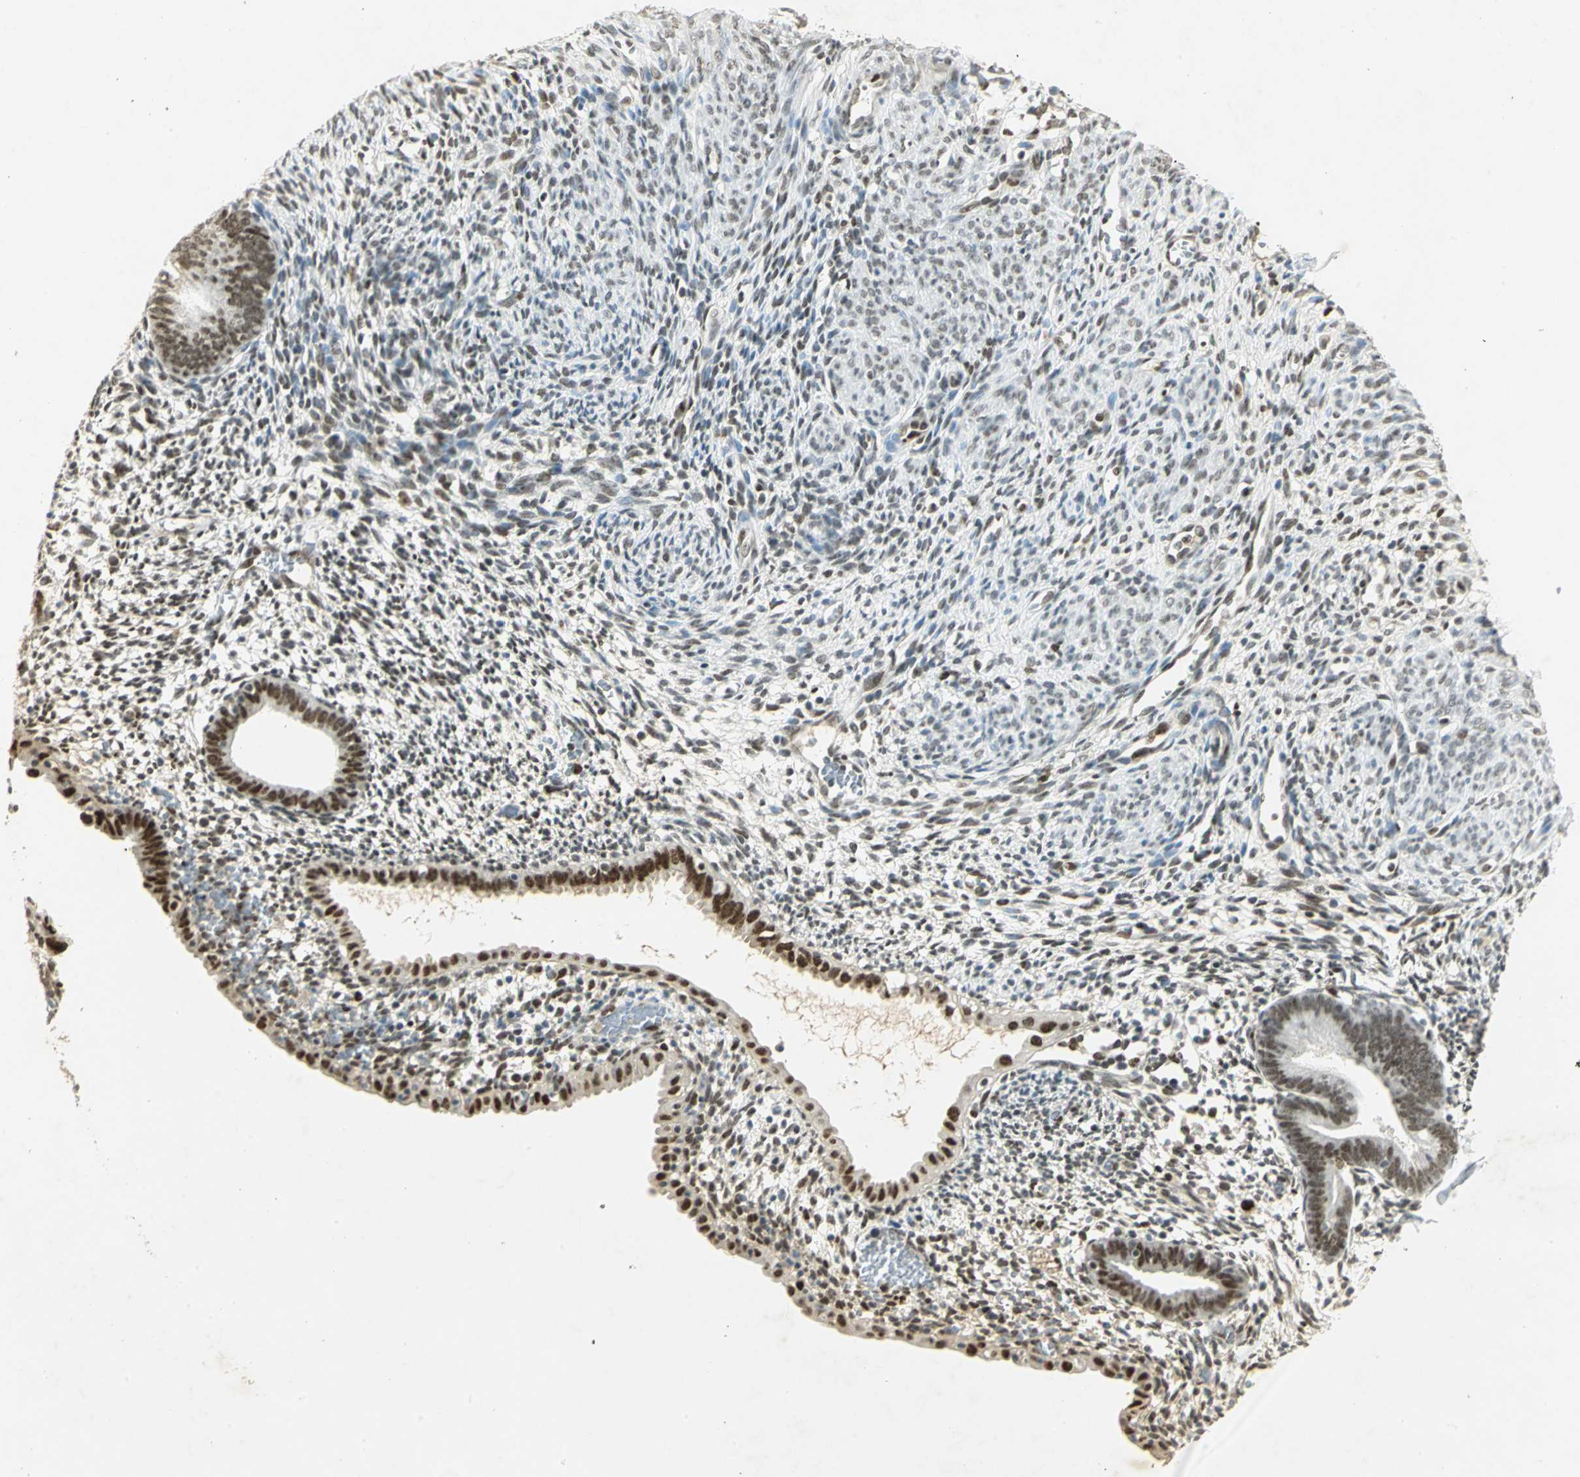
{"staining": {"intensity": "moderate", "quantity": "25%-75%", "location": "nuclear"}, "tissue": "endometrium", "cell_type": "Cells in endometrial stroma", "image_type": "normal", "snomed": [{"axis": "morphology", "description": "Normal tissue, NOS"}, {"axis": "morphology", "description": "Atrophy, NOS"}, {"axis": "topography", "description": "Uterus"}, {"axis": "topography", "description": "Endometrium"}], "caption": "High-magnification brightfield microscopy of benign endometrium stained with DAB (3,3'-diaminobenzidine) (brown) and counterstained with hematoxylin (blue). cells in endometrial stroma exhibit moderate nuclear expression is seen in about25%-75% of cells.", "gene": "AK6", "patient": {"sex": "female", "age": 68}}